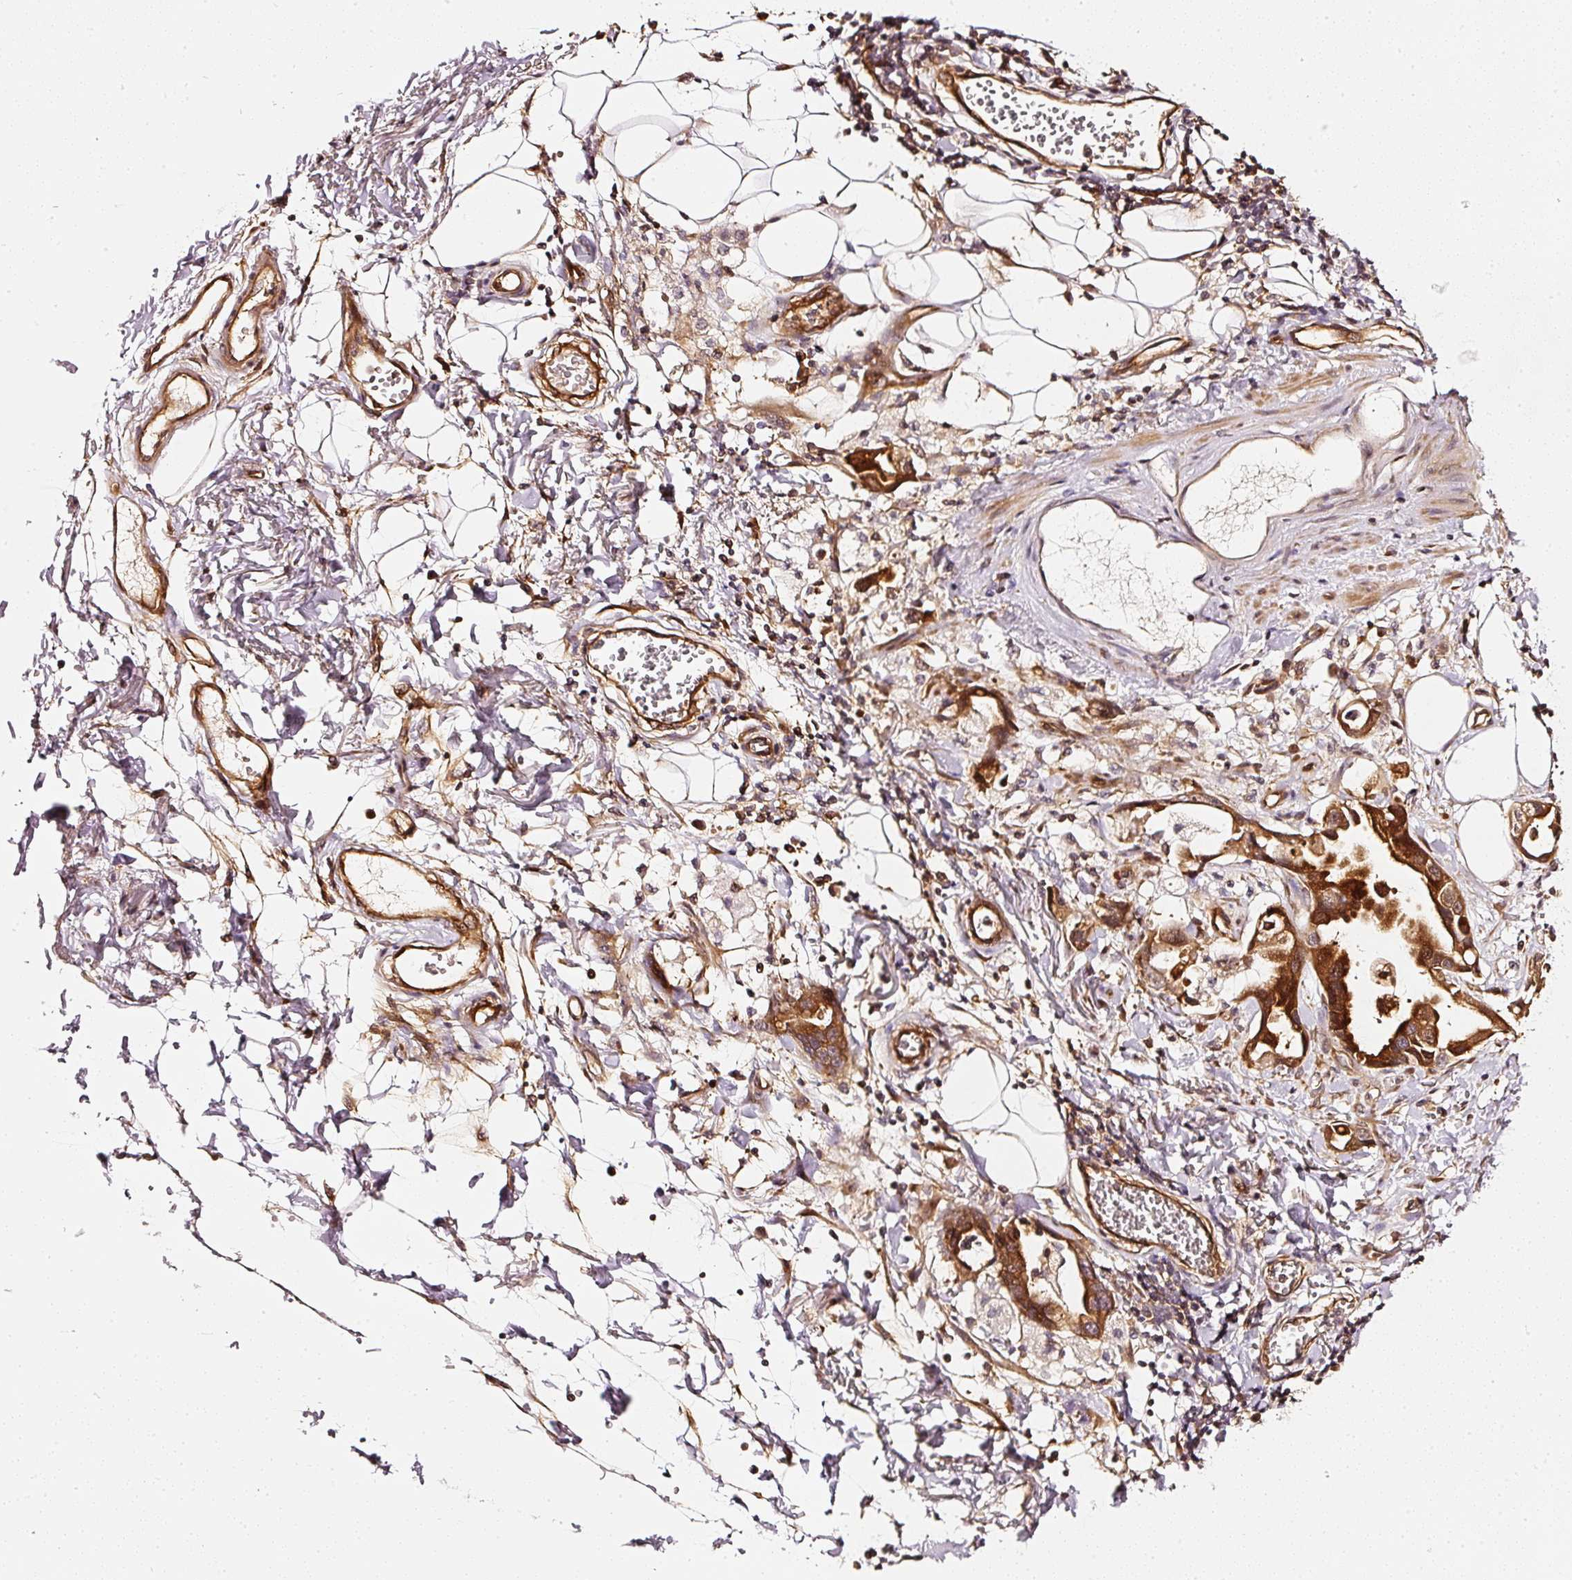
{"staining": {"intensity": "strong", "quantity": ">75%", "location": "cytoplasmic/membranous"}, "tissue": "stomach cancer", "cell_type": "Tumor cells", "image_type": "cancer", "snomed": [{"axis": "morphology", "description": "Adenocarcinoma, NOS"}, {"axis": "topography", "description": "Stomach"}], "caption": "Immunohistochemistry (IHC) of human stomach cancer demonstrates high levels of strong cytoplasmic/membranous expression in about >75% of tumor cells.", "gene": "ASMTL", "patient": {"sex": "male", "age": 55}}